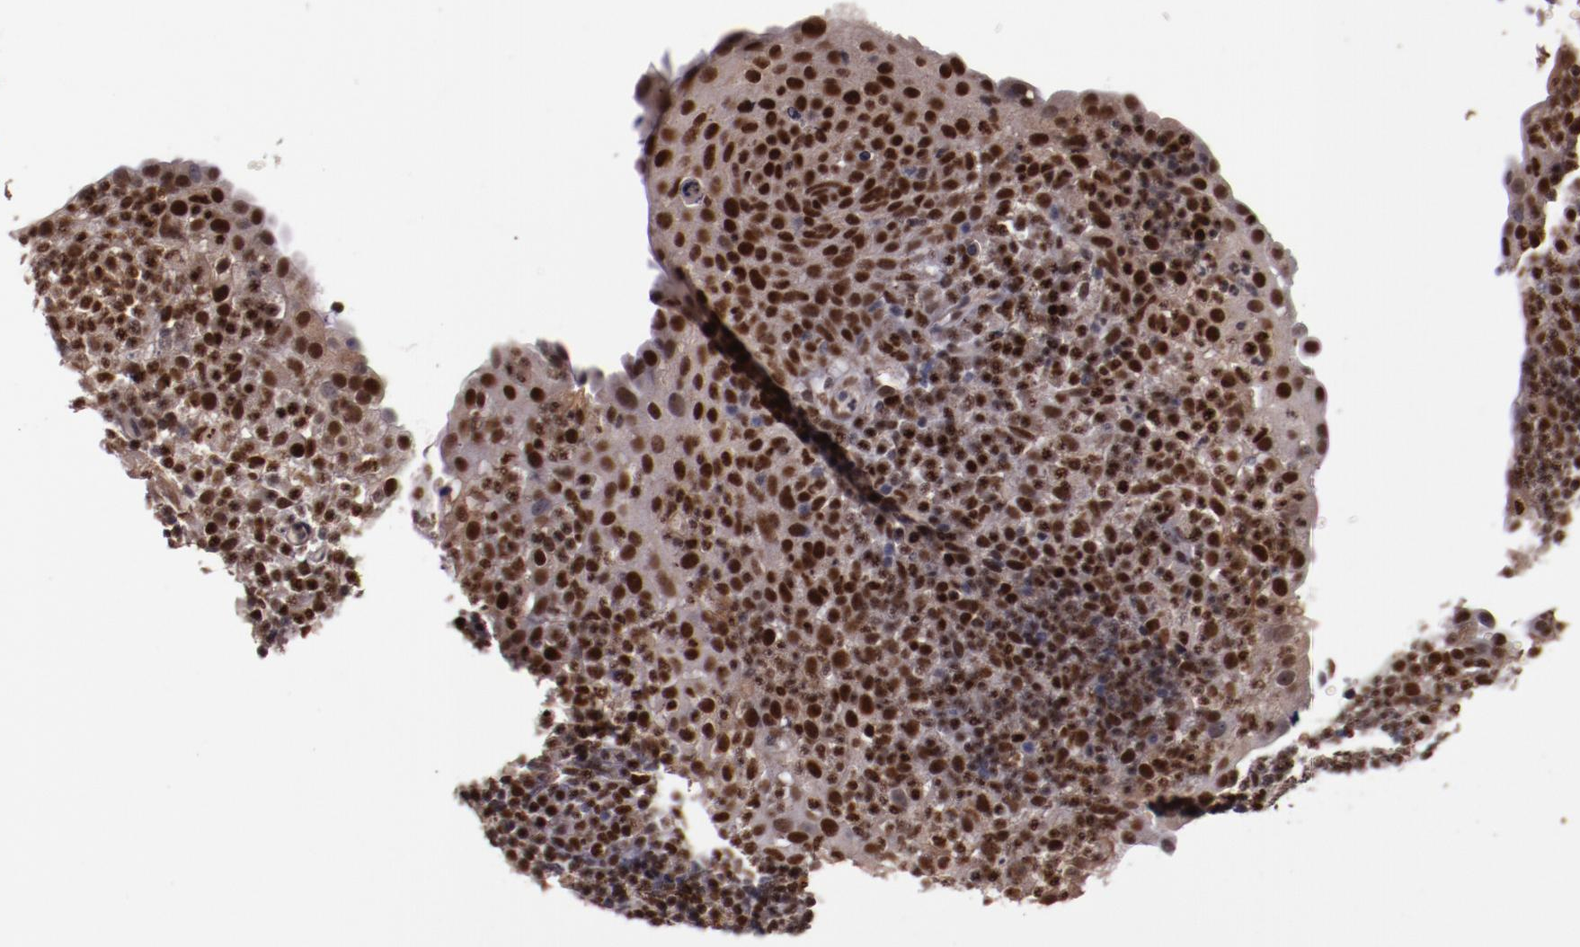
{"staining": {"intensity": "strong", "quantity": "25%-75%", "location": "nuclear"}, "tissue": "tonsil", "cell_type": "Non-germinal center cells", "image_type": "normal", "snomed": [{"axis": "morphology", "description": "Normal tissue, NOS"}, {"axis": "topography", "description": "Tonsil"}], "caption": "DAB (3,3'-diaminobenzidine) immunohistochemical staining of normal human tonsil shows strong nuclear protein expression in about 25%-75% of non-germinal center cells. The protein is shown in brown color, while the nuclei are stained blue.", "gene": "CHEK2", "patient": {"sex": "female", "age": 40}}